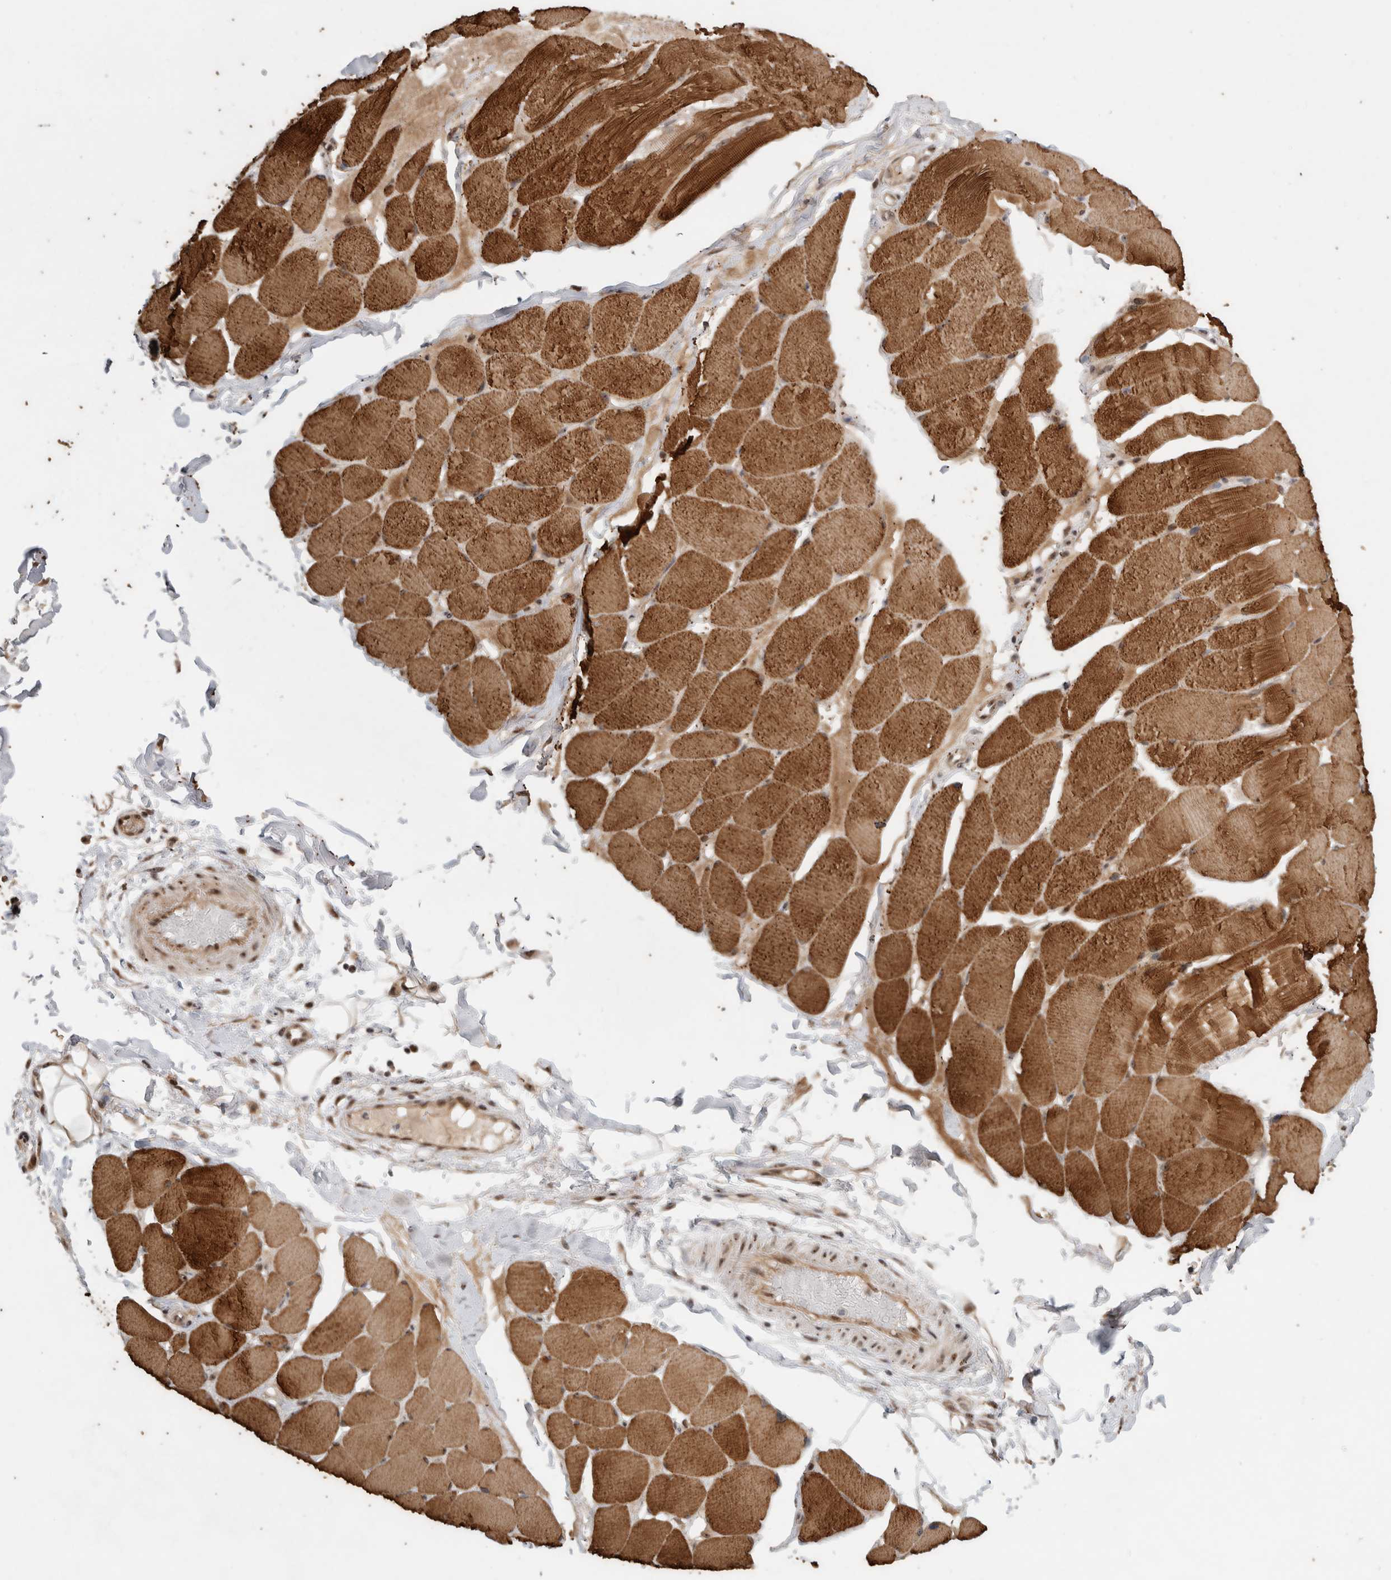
{"staining": {"intensity": "moderate", "quantity": ">75%", "location": "cytoplasmic/membranous"}, "tissue": "skeletal muscle", "cell_type": "Myocytes", "image_type": "normal", "snomed": [{"axis": "morphology", "description": "Normal tissue, NOS"}, {"axis": "topography", "description": "Skin"}, {"axis": "topography", "description": "Skeletal muscle"}], "caption": "A brown stain highlights moderate cytoplasmic/membranous expression of a protein in myocytes of normal human skeletal muscle. The staining is performed using DAB (3,3'-diaminobenzidine) brown chromogen to label protein expression. The nuclei are counter-stained blue using hematoxylin.", "gene": "MPHOSPH6", "patient": {"sex": "male", "age": 83}}